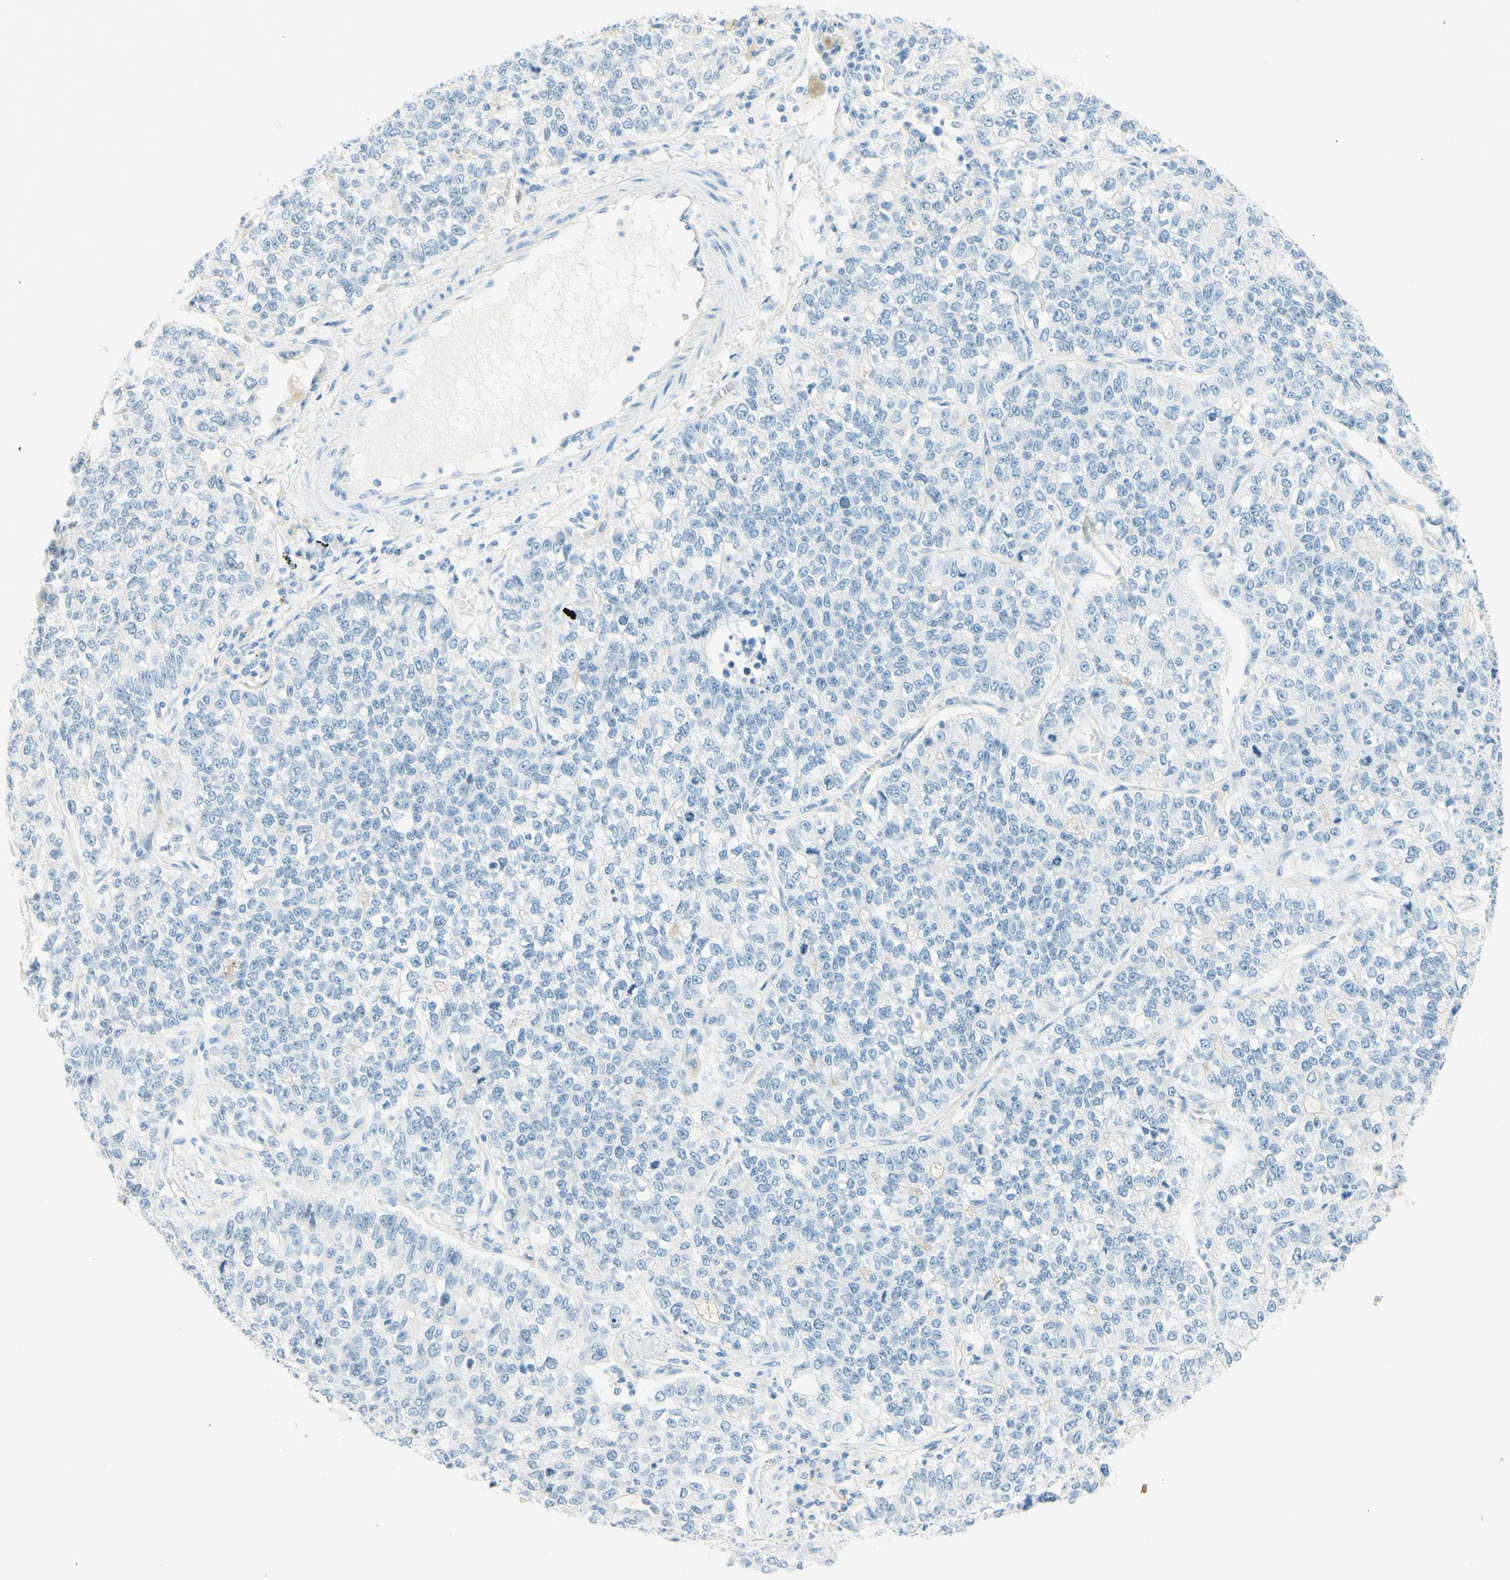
{"staining": {"intensity": "negative", "quantity": "none", "location": "none"}, "tissue": "lung cancer", "cell_type": "Tumor cells", "image_type": "cancer", "snomed": [{"axis": "morphology", "description": "Adenocarcinoma, NOS"}, {"axis": "topography", "description": "Lung"}], "caption": "DAB (3,3'-diaminobenzidine) immunohistochemical staining of lung cancer (adenocarcinoma) exhibits no significant staining in tumor cells. The staining was performed using DAB to visualize the protein expression in brown, while the nuclei were stained in blue with hematoxylin (Magnification: 20x).", "gene": "TMEM132D", "patient": {"sex": "male", "age": 49}}